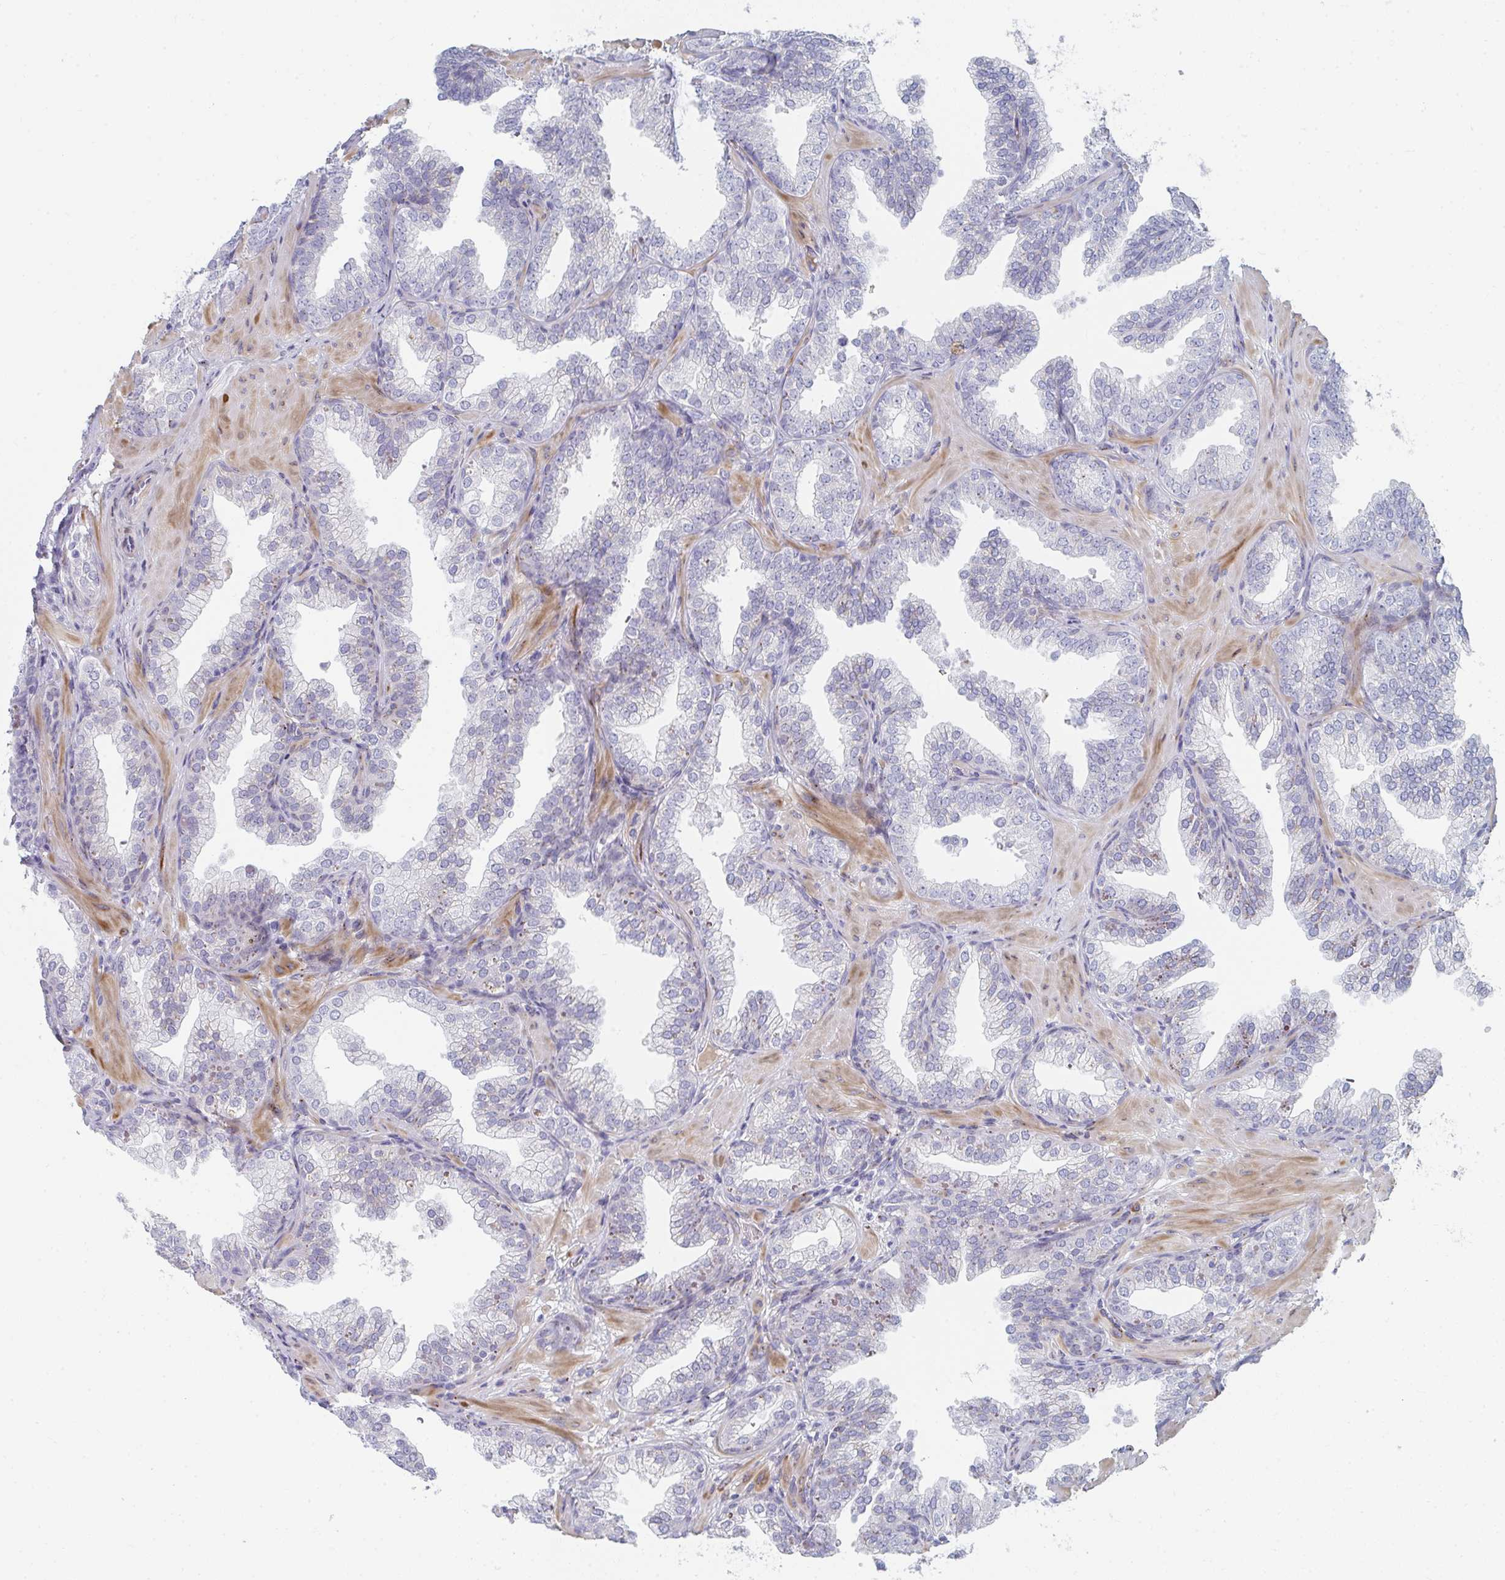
{"staining": {"intensity": "negative", "quantity": "none", "location": "none"}, "tissue": "prostate cancer", "cell_type": "Tumor cells", "image_type": "cancer", "snomed": [{"axis": "morphology", "description": "Adenocarcinoma, High grade"}, {"axis": "topography", "description": "Prostate"}], "caption": "High-grade adenocarcinoma (prostate) was stained to show a protein in brown. There is no significant positivity in tumor cells. (Brightfield microscopy of DAB (3,3'-diaminobenzidine) immunohistochemistry (IHC) at high magnification).", "gene": "PSMG1", "patient": {"sex": "male", "age": 58}}